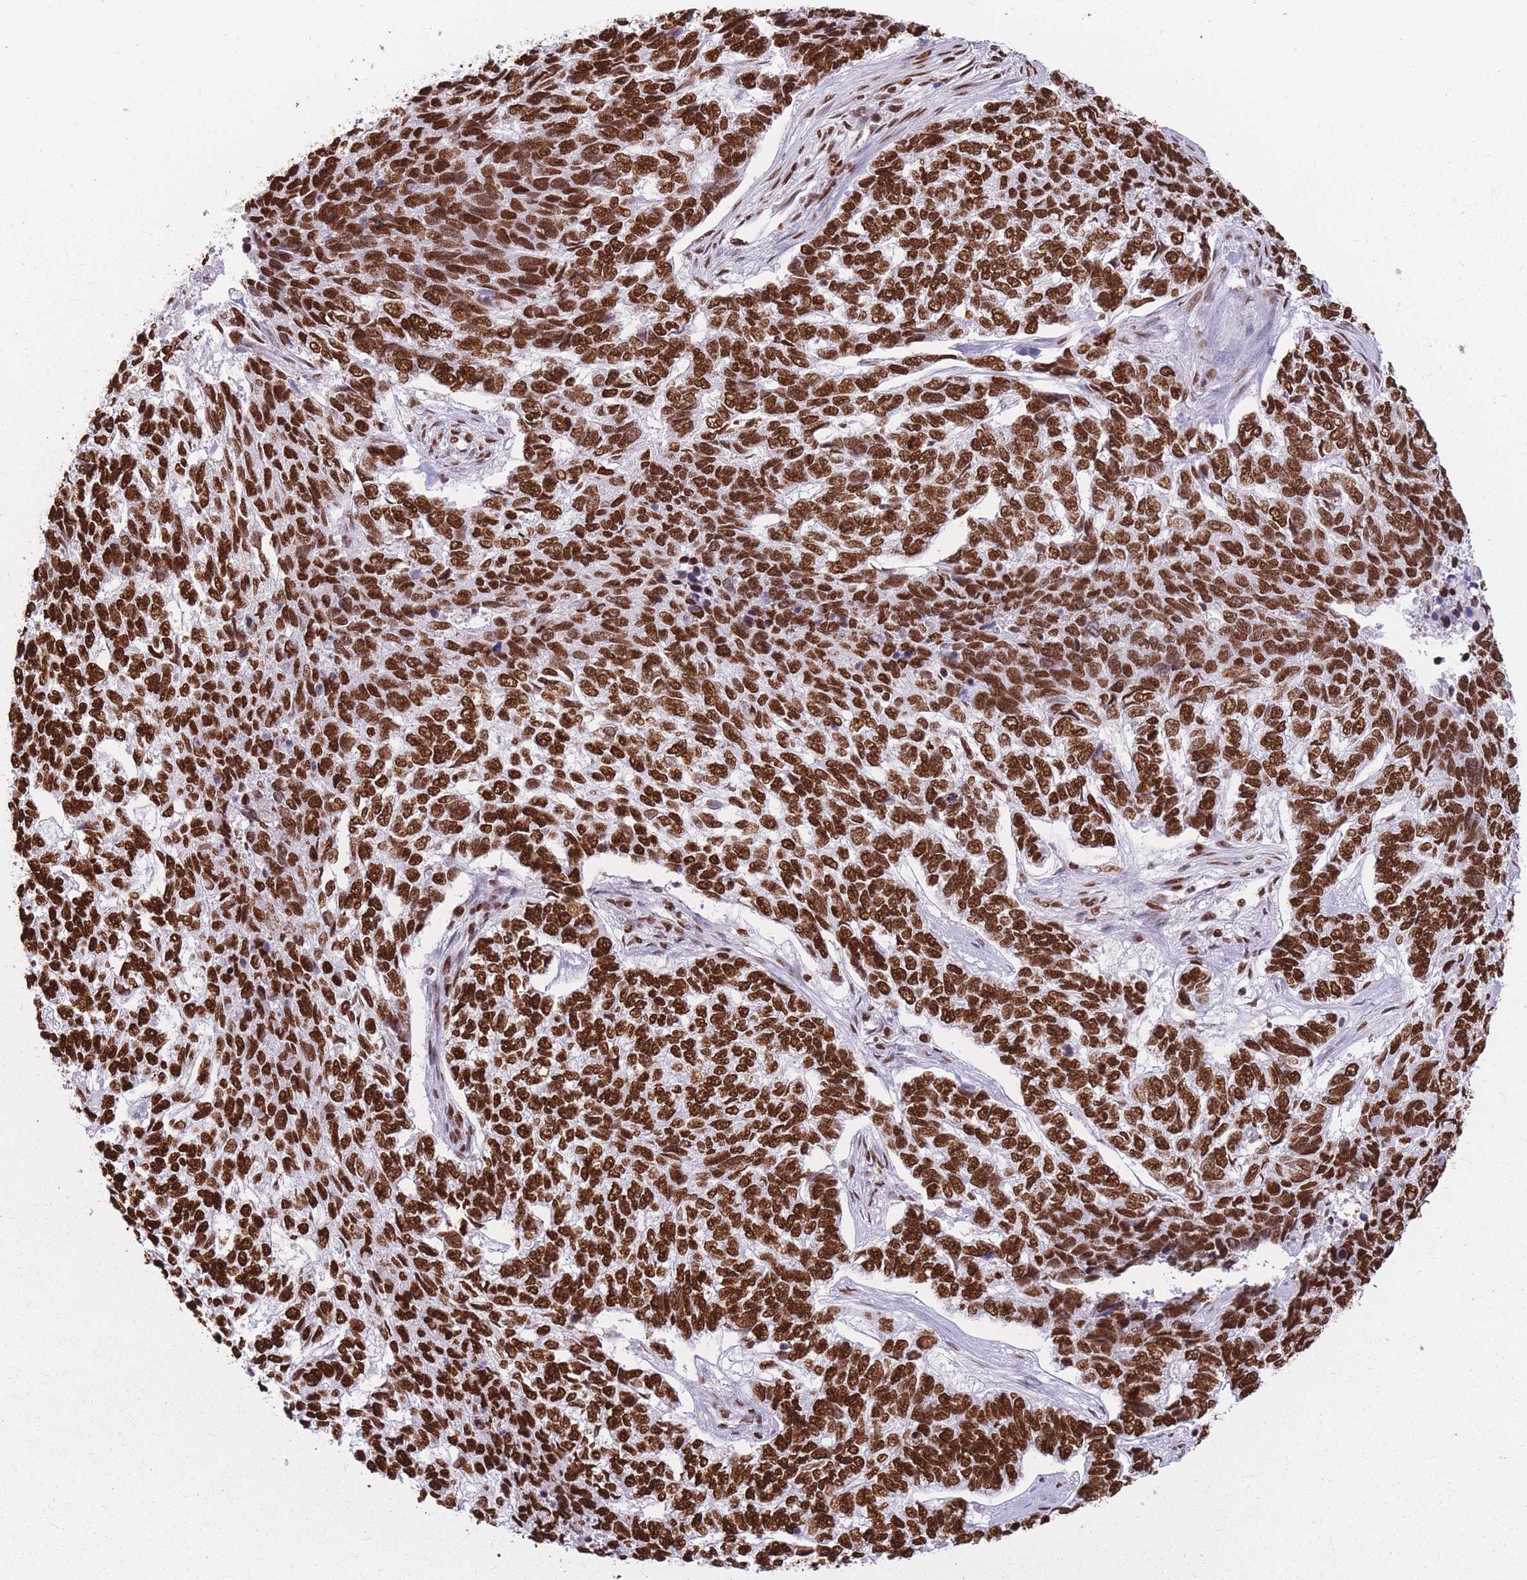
{"staining": {"intensity": "strong", "quantity": ">75%", "location": "nuclear"}, "tissue": "skin cancer", "cell_type": "Tumor cells", "image_type": "cancer", "snomed": [{"axis": "morphology", "description": "Basal cell carcinoma"}, {"axis": "topography", "description": "Skin"}], "caption": "A histopathology image of human skin cancer stained for a protein shows strong nuclear brown staining in tumor cells.", "gene": "HNRNPUL1", "patient": {"sex": "female", "age": 65}}